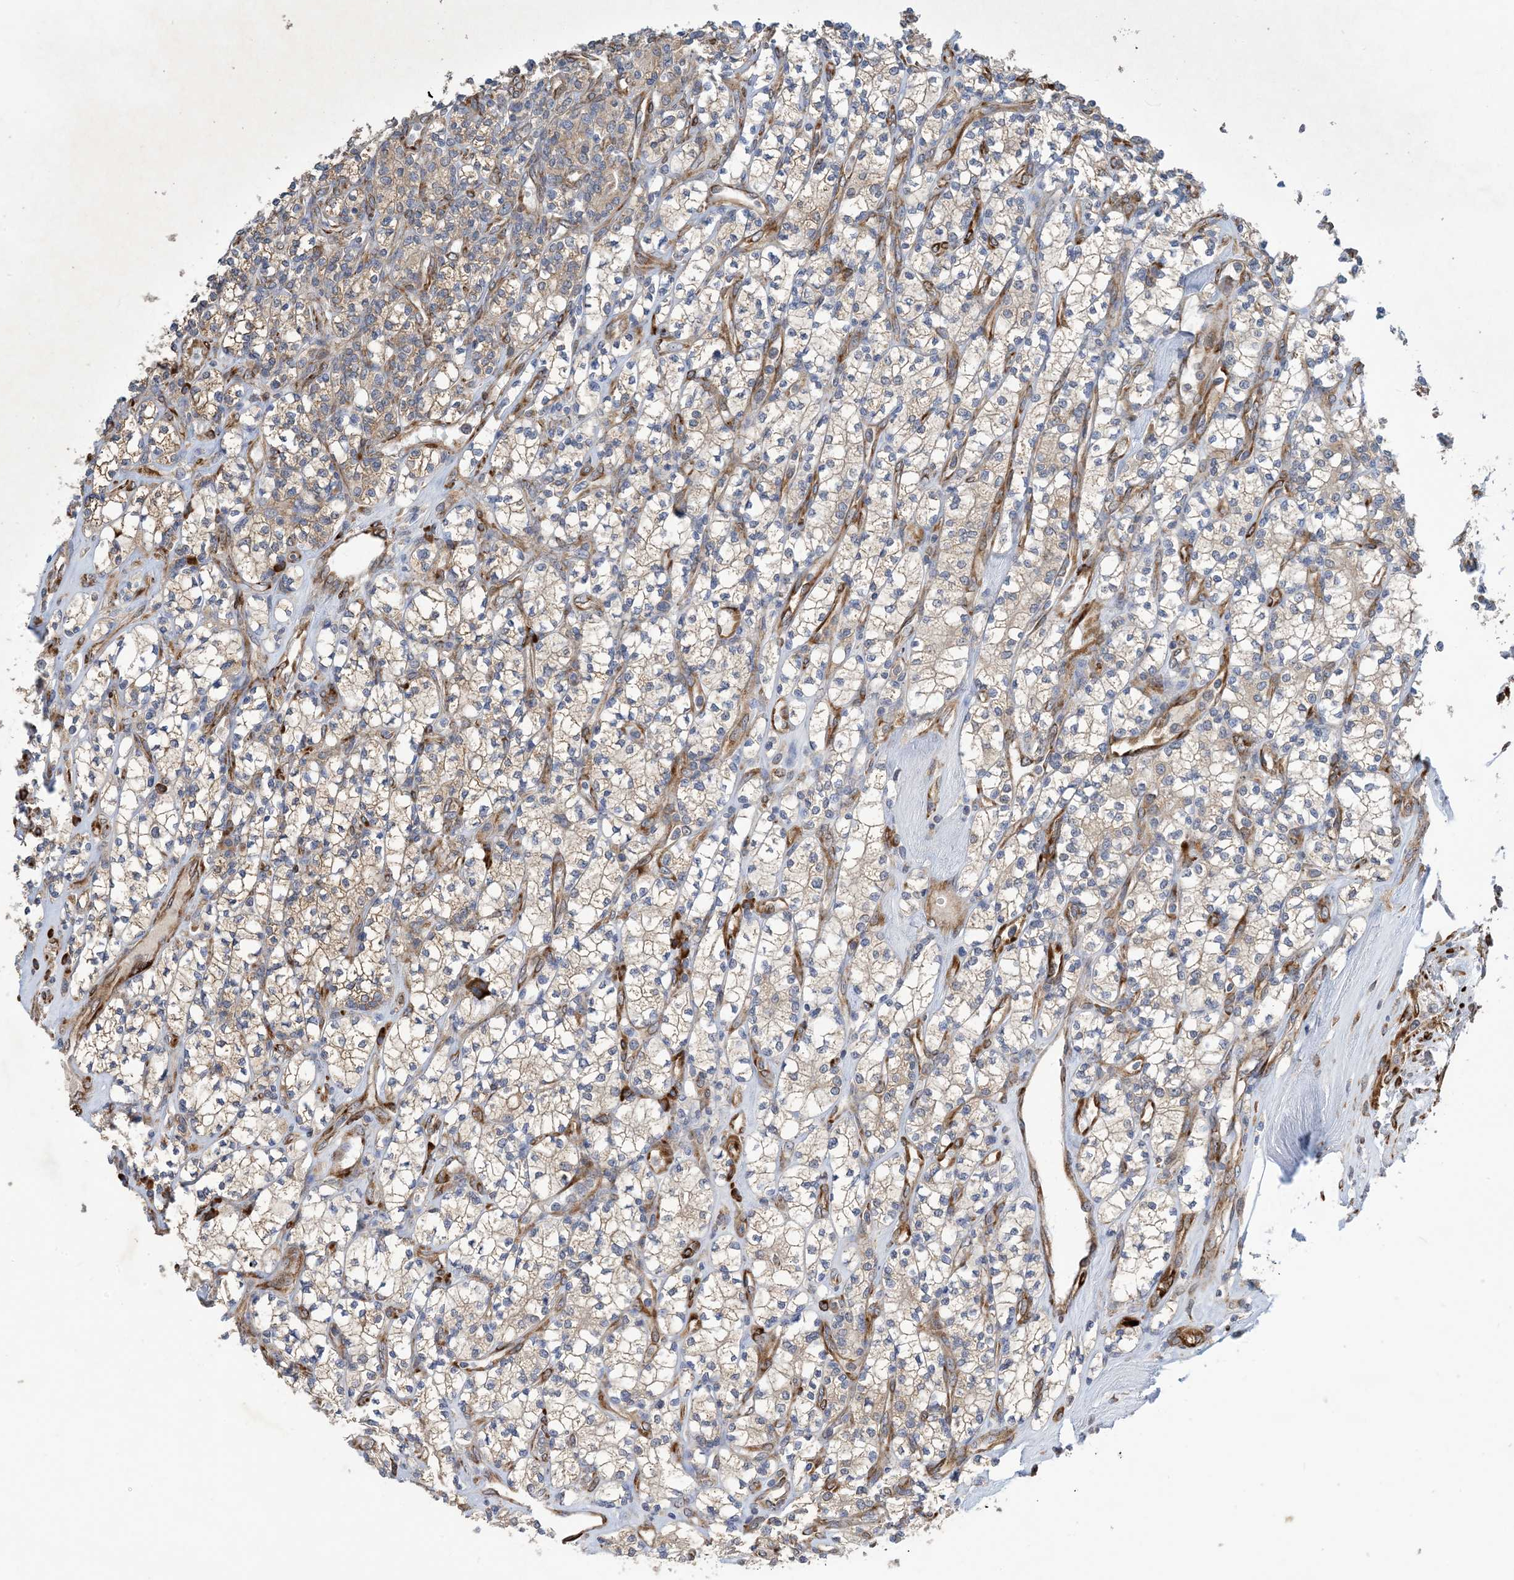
{"staining": {"intensity": "weak", "quantity": "25%-75%", "location": "cytoplasmic/membranous"}, "tissue": "renal cancer", "cell_type": "Tumor cells", "image_type": "cancer", "snomed": [{"axis": "morphology", "description": "Adenocarcinoma, NOS"}, {"axis": "topography", "description": "Kidney"}], "caption": "Renal cancer stained with immunohistochemistry (IHC) shows weak cytoplasmic/membranous expression in about 25%-75% of tumor cells.", "gene": "ZBTB45", "patient": {"sex": "male", "age": 77}}